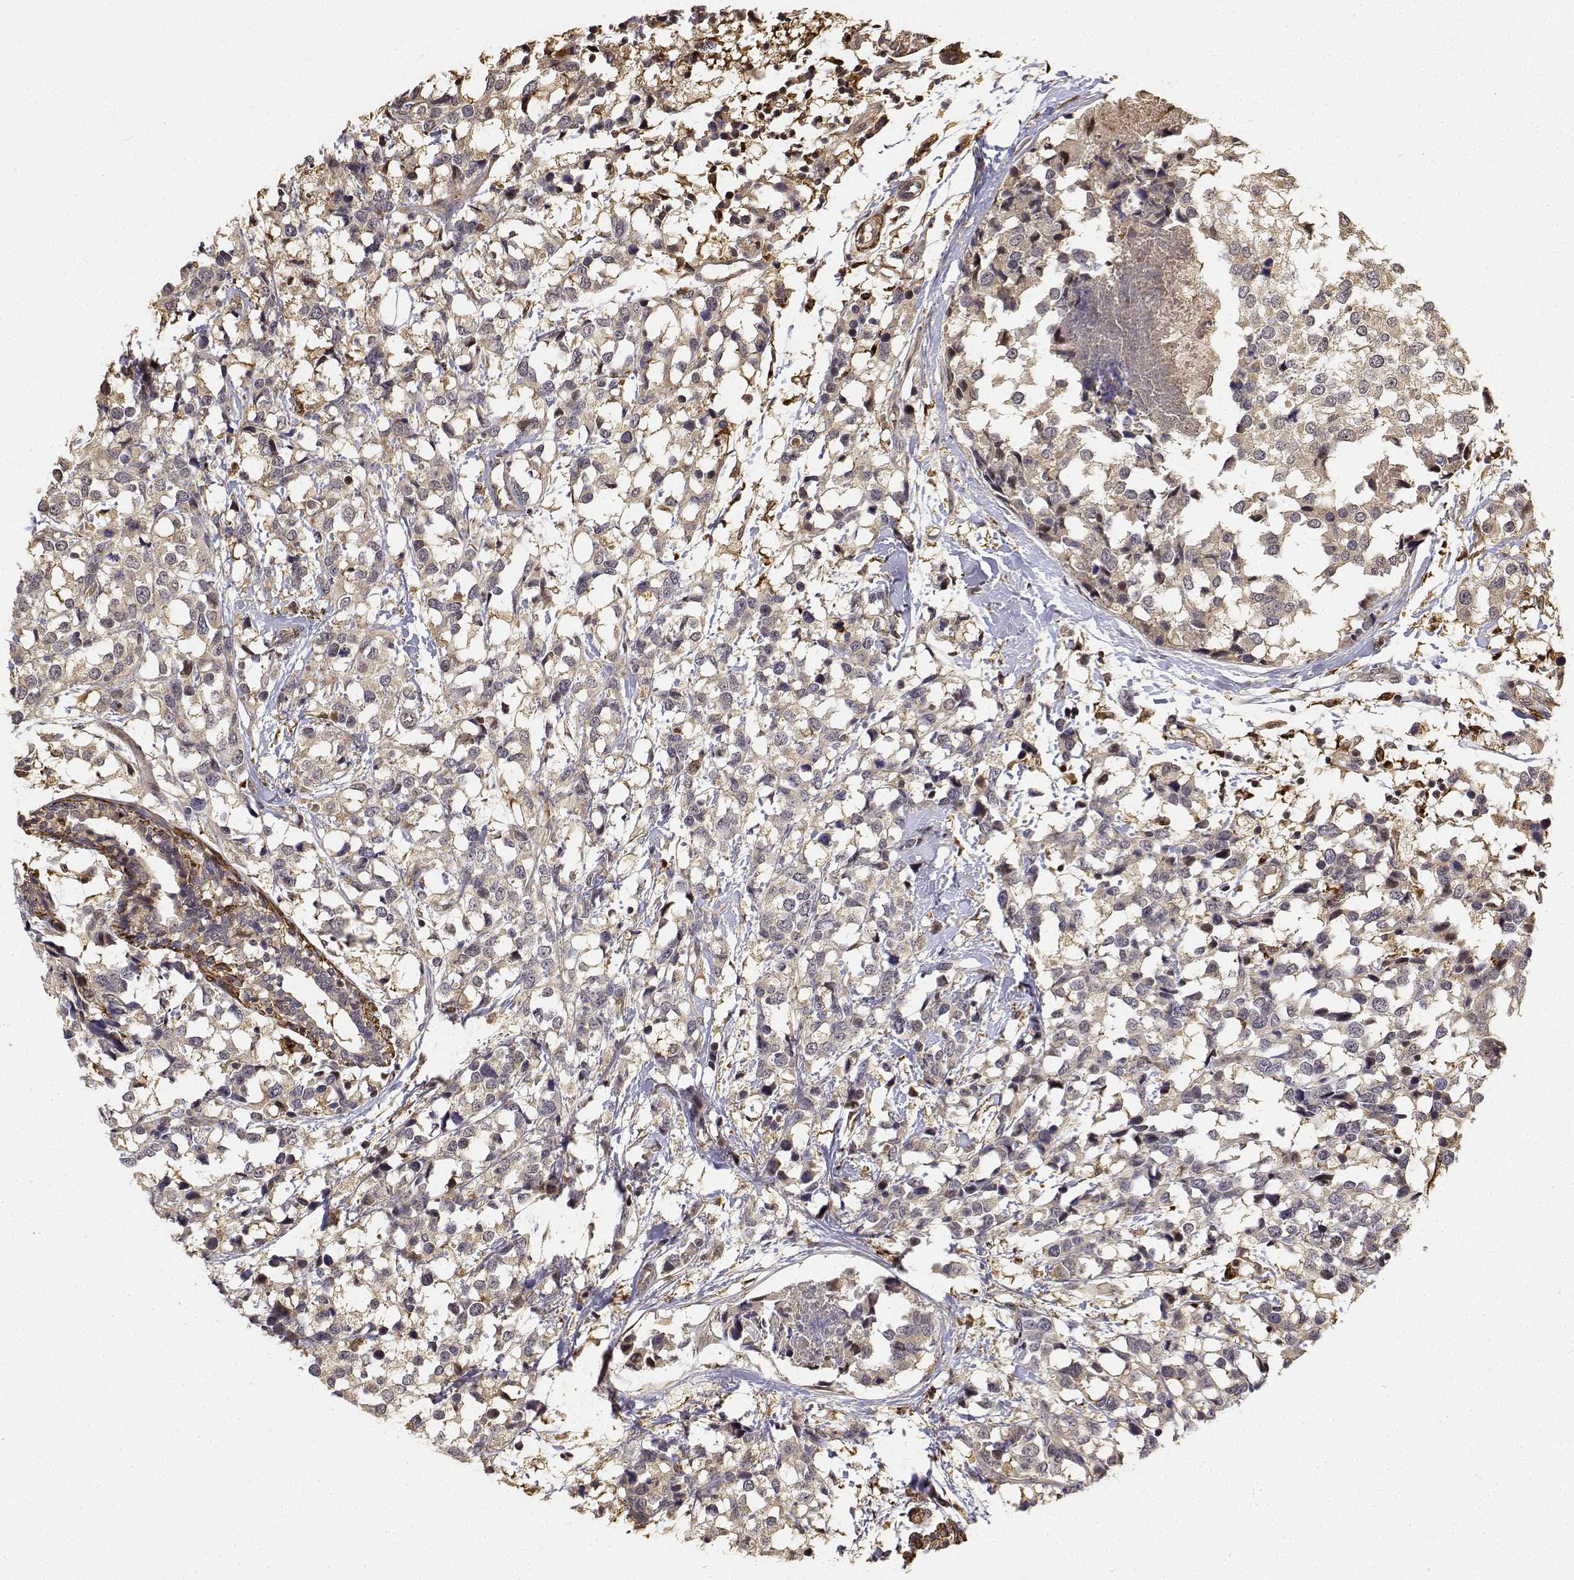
{"staining": {"intensity": "negative", "quantity": "none", "location": "none"}, "tissue": "breast cancer", "cell_type": "Tumor cells", "image_type": "cancer", "snomed": [{"axis": "morphology", "description": "Lobular carcinoma"}, {"axis": "topography", "description": "Breast"}], "caption": "The histopathology image shows no staining of tumor cells in breast cancer (lobular carcinoma).", "gene": "PCID2", "patient": {"sex": "female", "age": 59}}